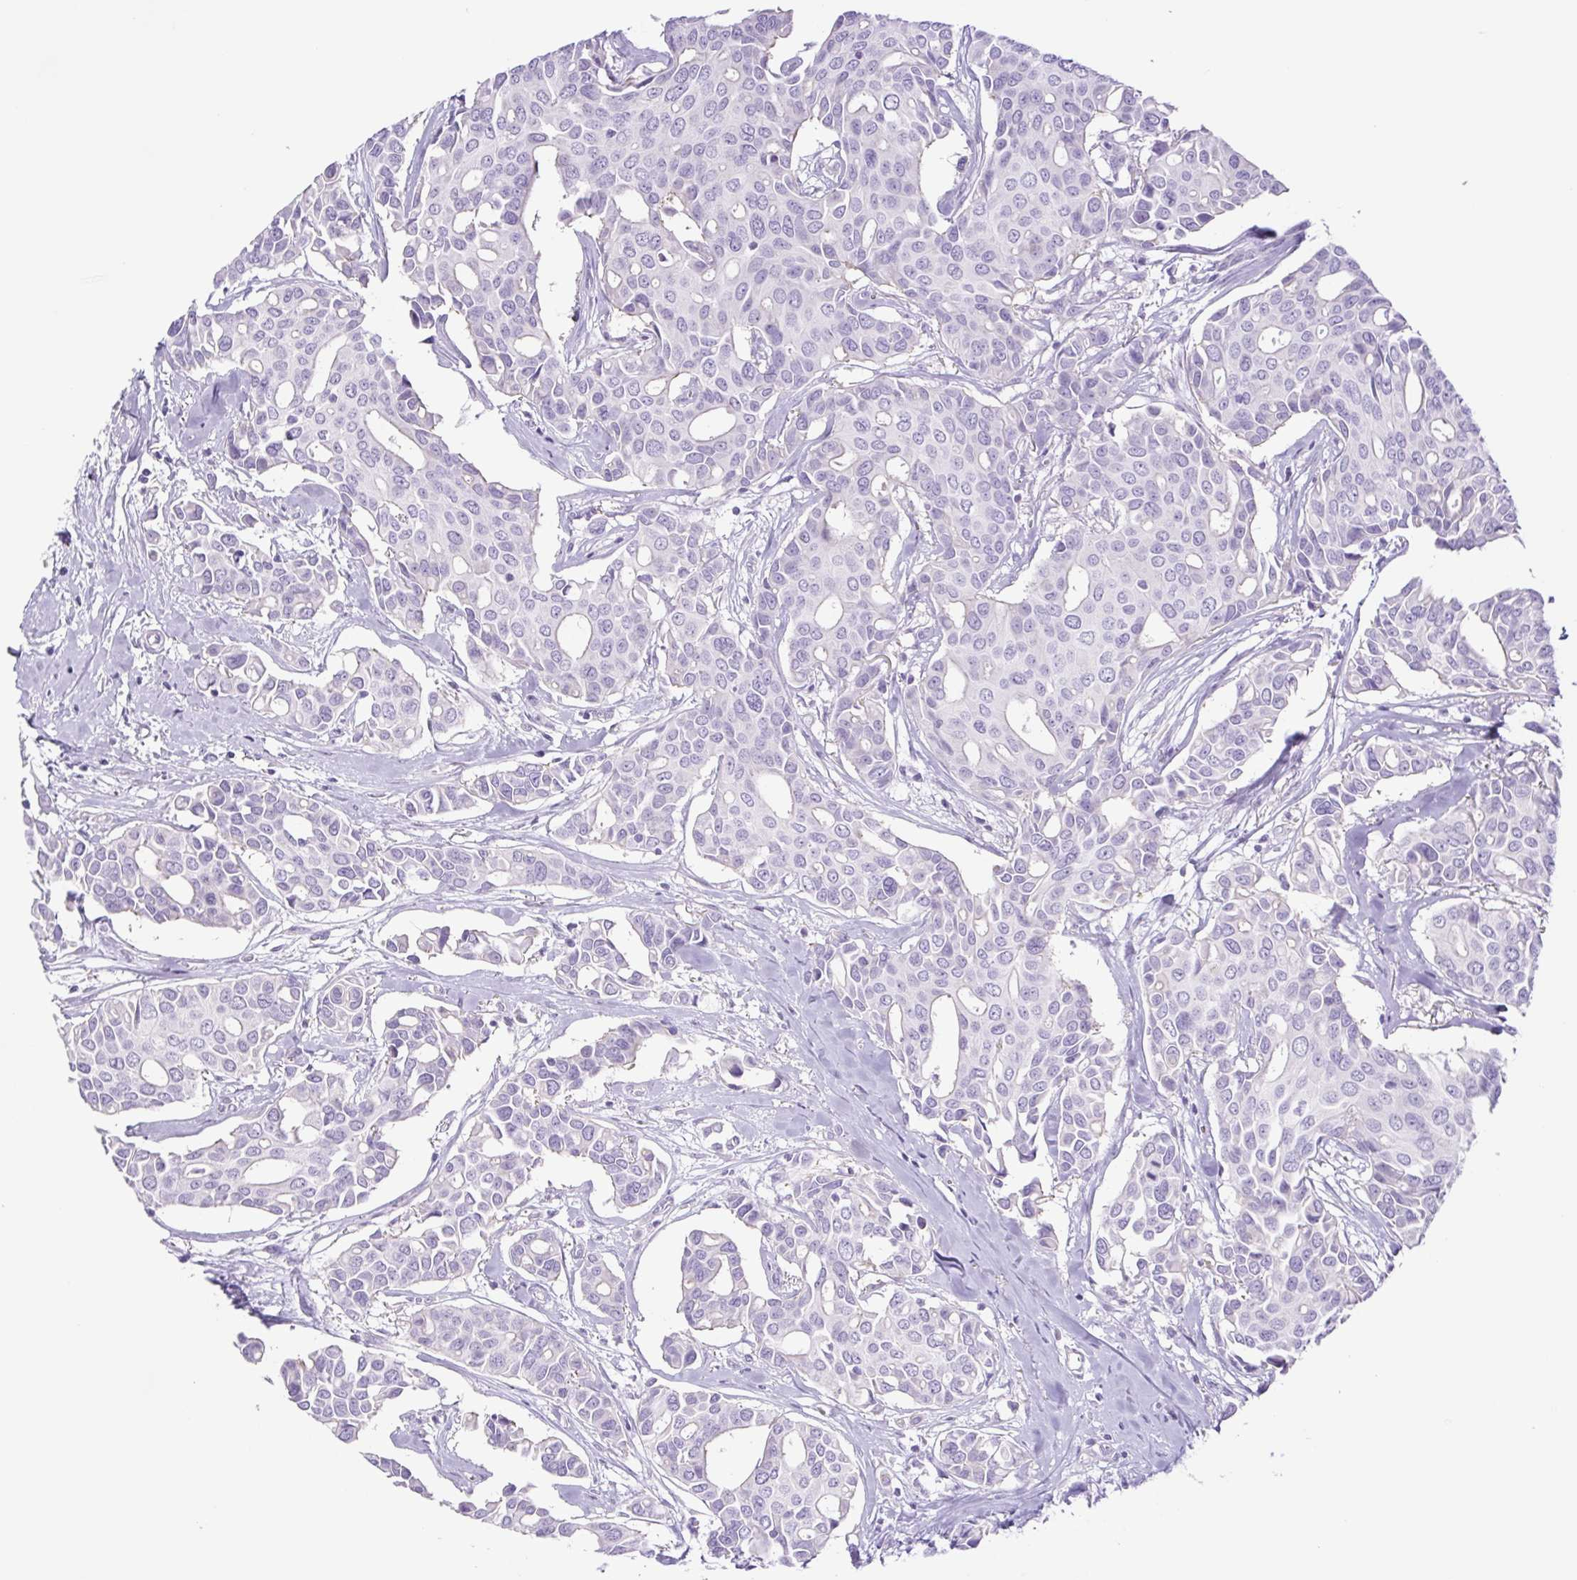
{"staining": {"intensity": "negative", "quantity": "none", "location": "none"}, "tissue": "breast cancer", "cell_type": "Tumor cells", "image_type": "cancer", "snomed": [{"axis": "morphology", "description": "Duct carcinoma"}, {"axis": "topography", "description": "Breast"}], "caption": "The image shows no significant positivity in tumor cells of infiltrating ductal carcinoma (breast).", "gene": "CDSN", "patient": {"sex": "female", "age": 54}}